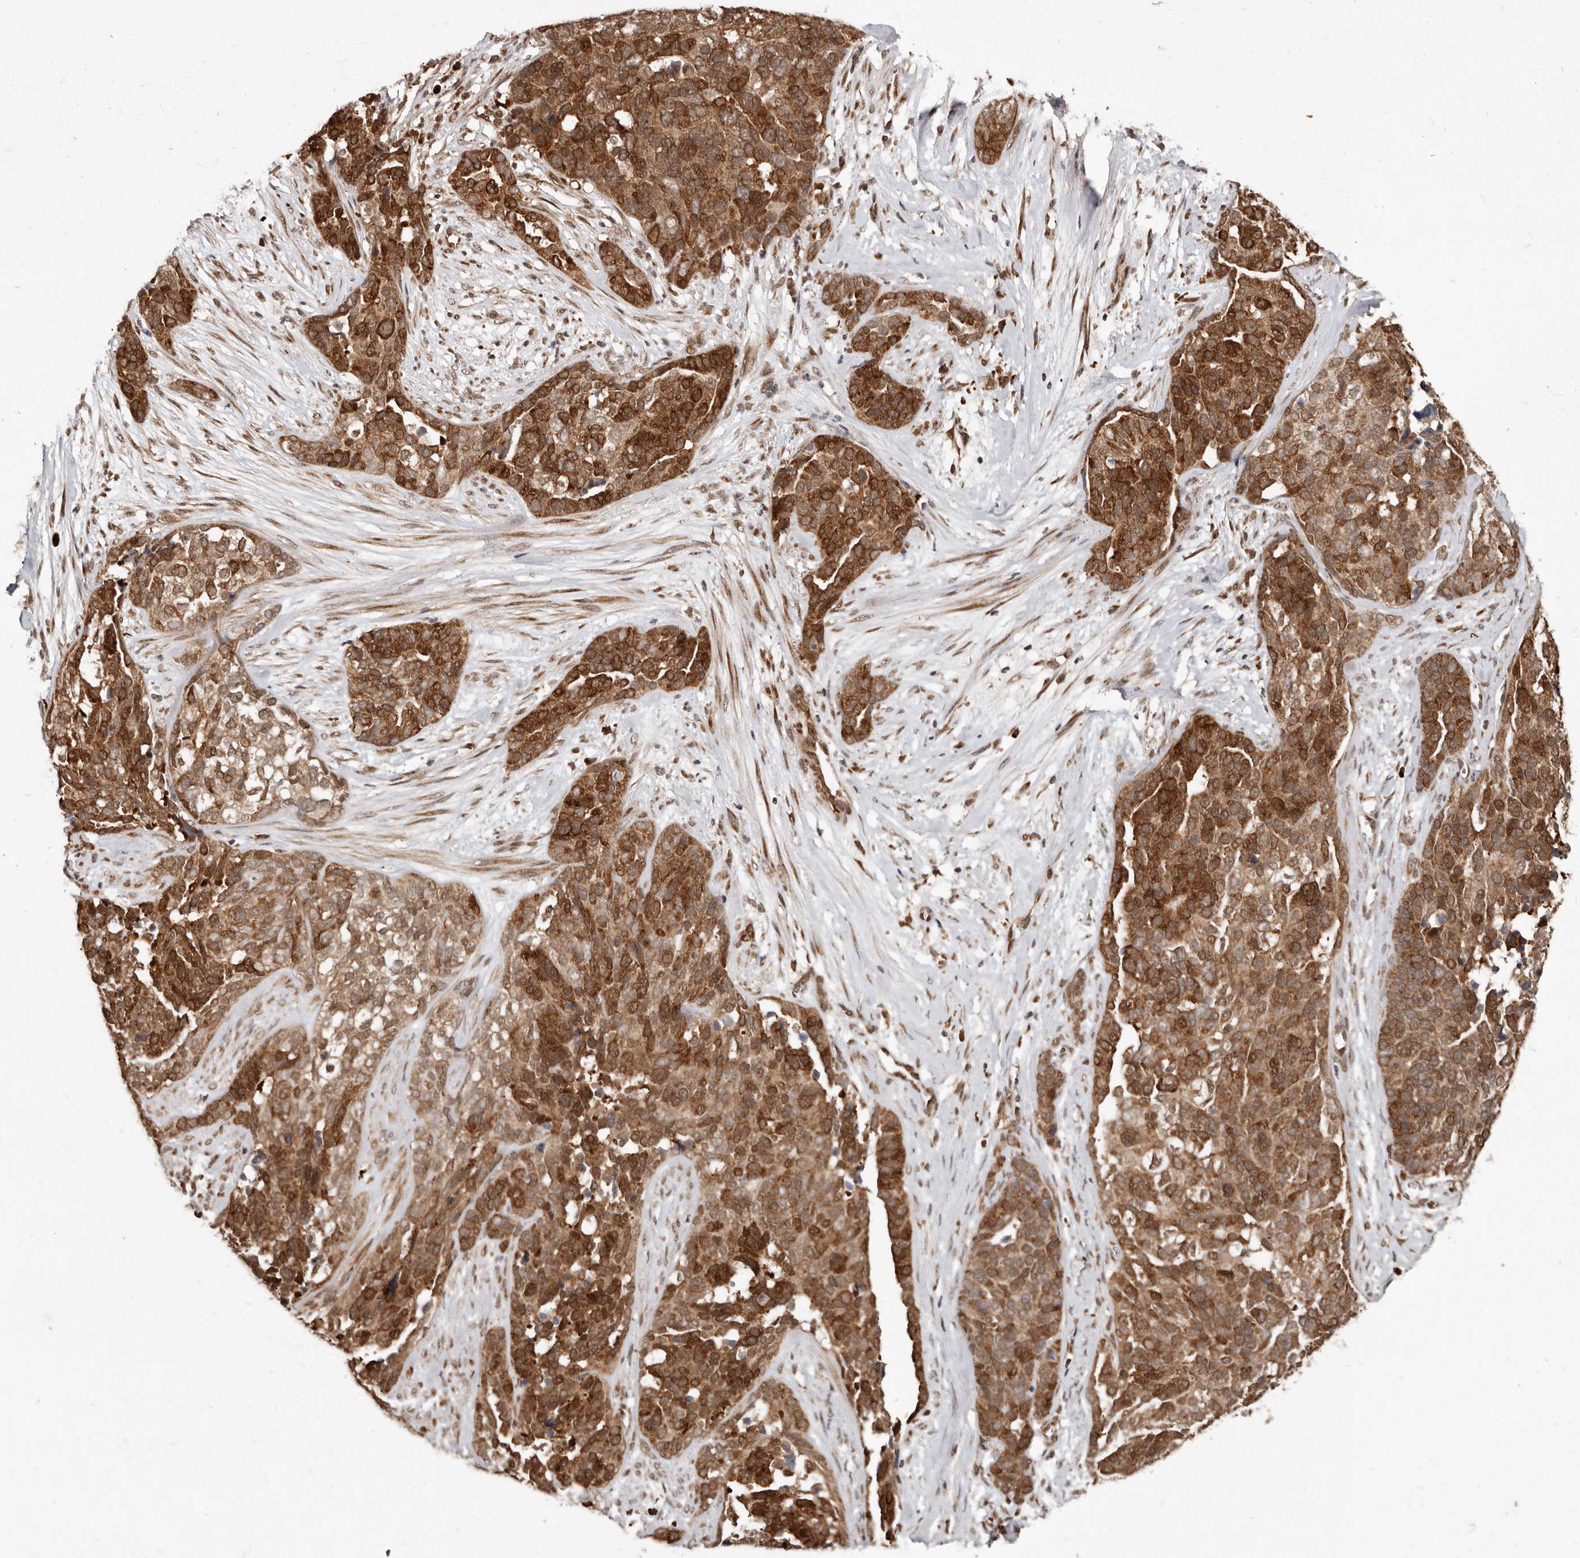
{"staining": {"intensity": "strong", "quantity": ">75%", "location": "cytoplasmic/membranous"}, "tissue": "ovarian cancer", "cell_type": "Tumor cells", "image_type": "cancer", "snomed": [{"axis": "morphology", "description": "Cystadenocarcinoma, serous, NOS"}, {"axis": "topography", "description": "Ovary"}], "caption": "Ovarian serous cystadenocarcinoma stained with DAB immunohistochemistry displays high levels of strong cytoplasmic/membranous positivity in approximately >75% of tumor cells.", "gene": "LRGUK", "patient": {"sex": "female", "age": 44}}